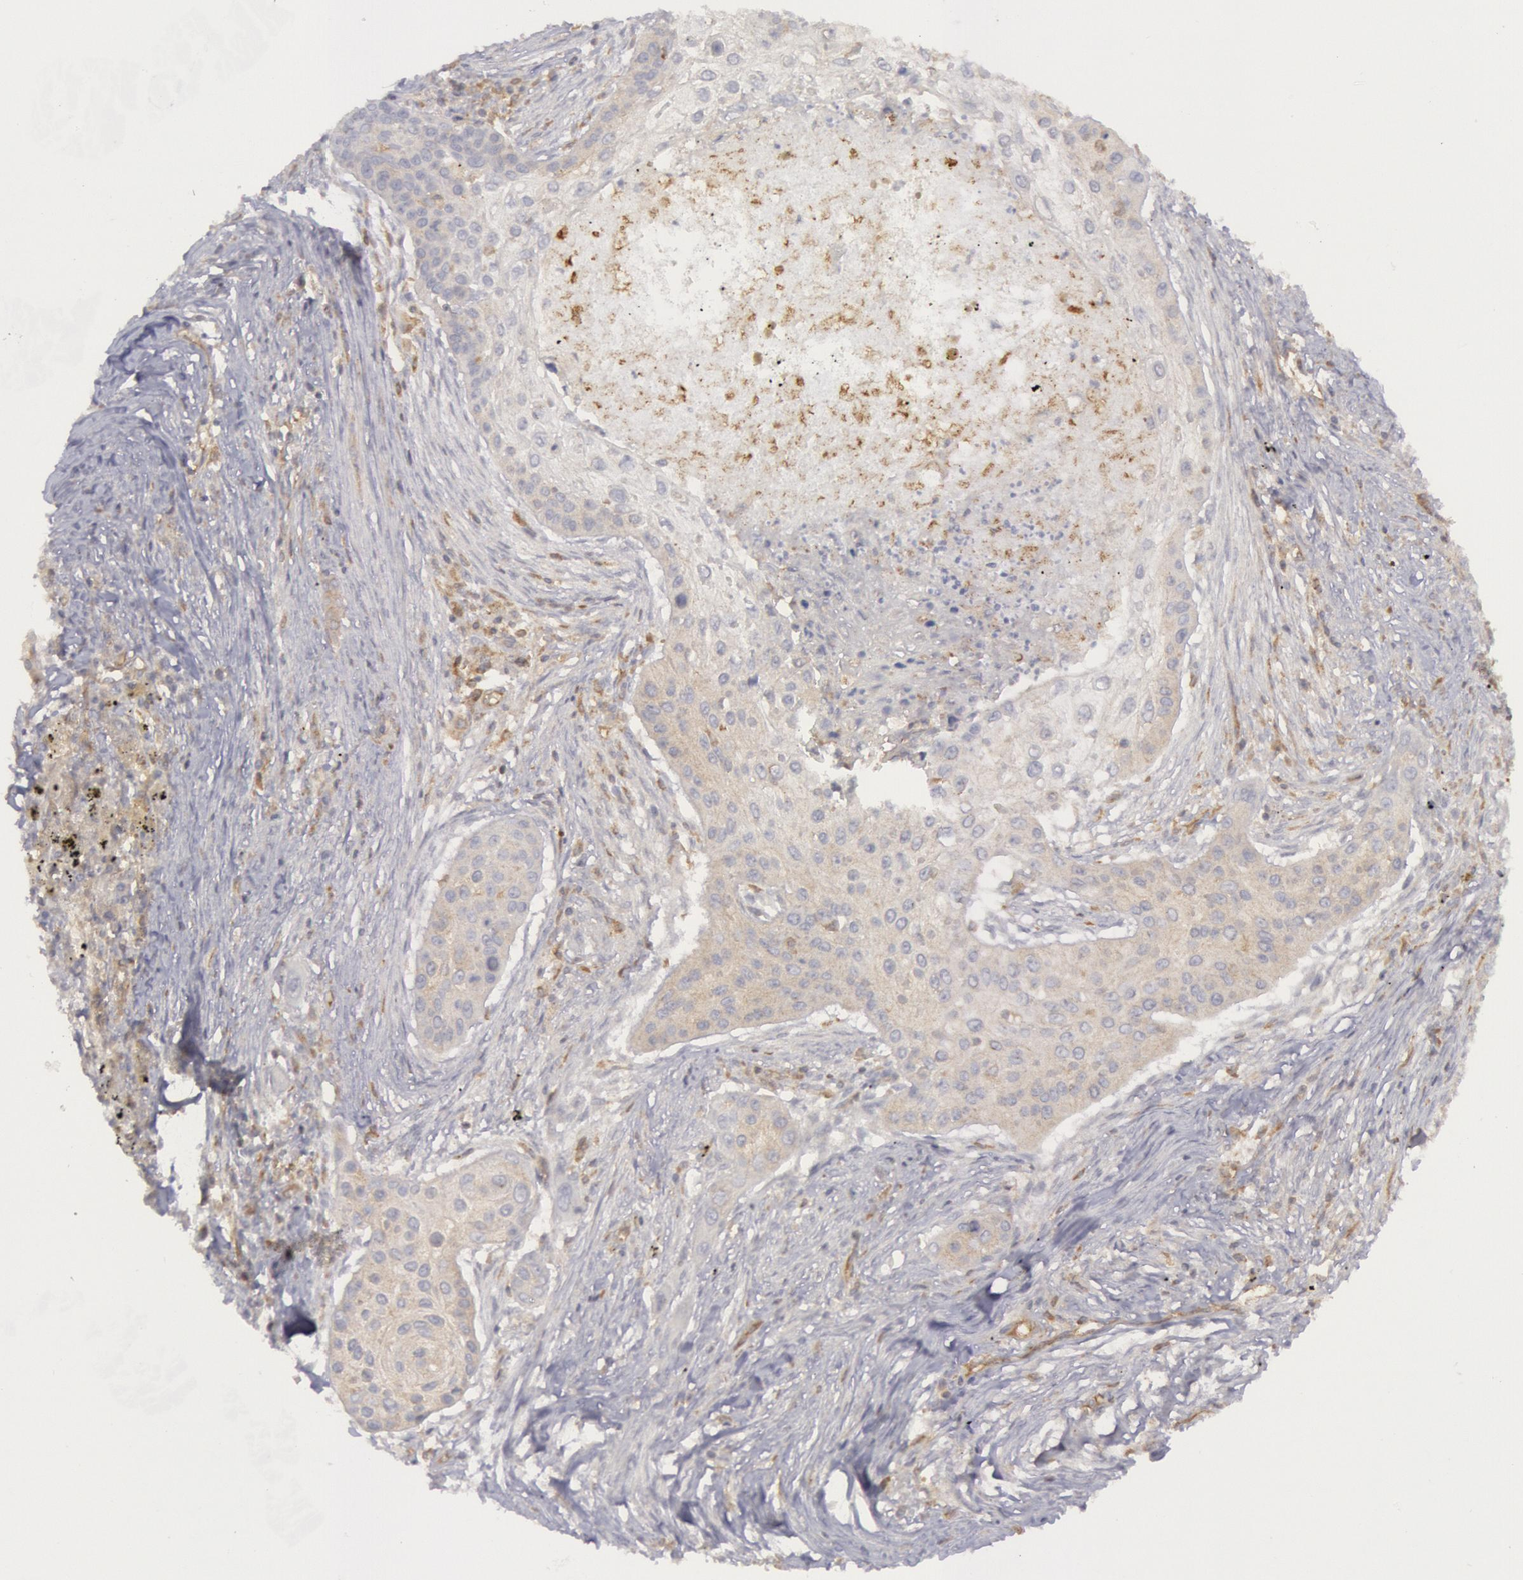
{"staining": {"intensity": "weak", "quantity": ">75%", "location": "cytoplasmic/membranous"}, "tissue": "lung cancer", "cell_type": "Tumor cells", "image_type": "cancer", "snomed": [{"axis": "morphology", "description": "Squamous cell carcinoma, NOS"}, {"axis": "topography", "description": "Lung"}], "caption": "There is low levels of weak cytoplasmic/membranous positivity in tumor cells of lung cancer (squamous cell carcinoma), as demonstrated by immunohistochemical staining (brown color).", "gene": "IKBKB", "patient": {"sex": "male", "age": 71}}